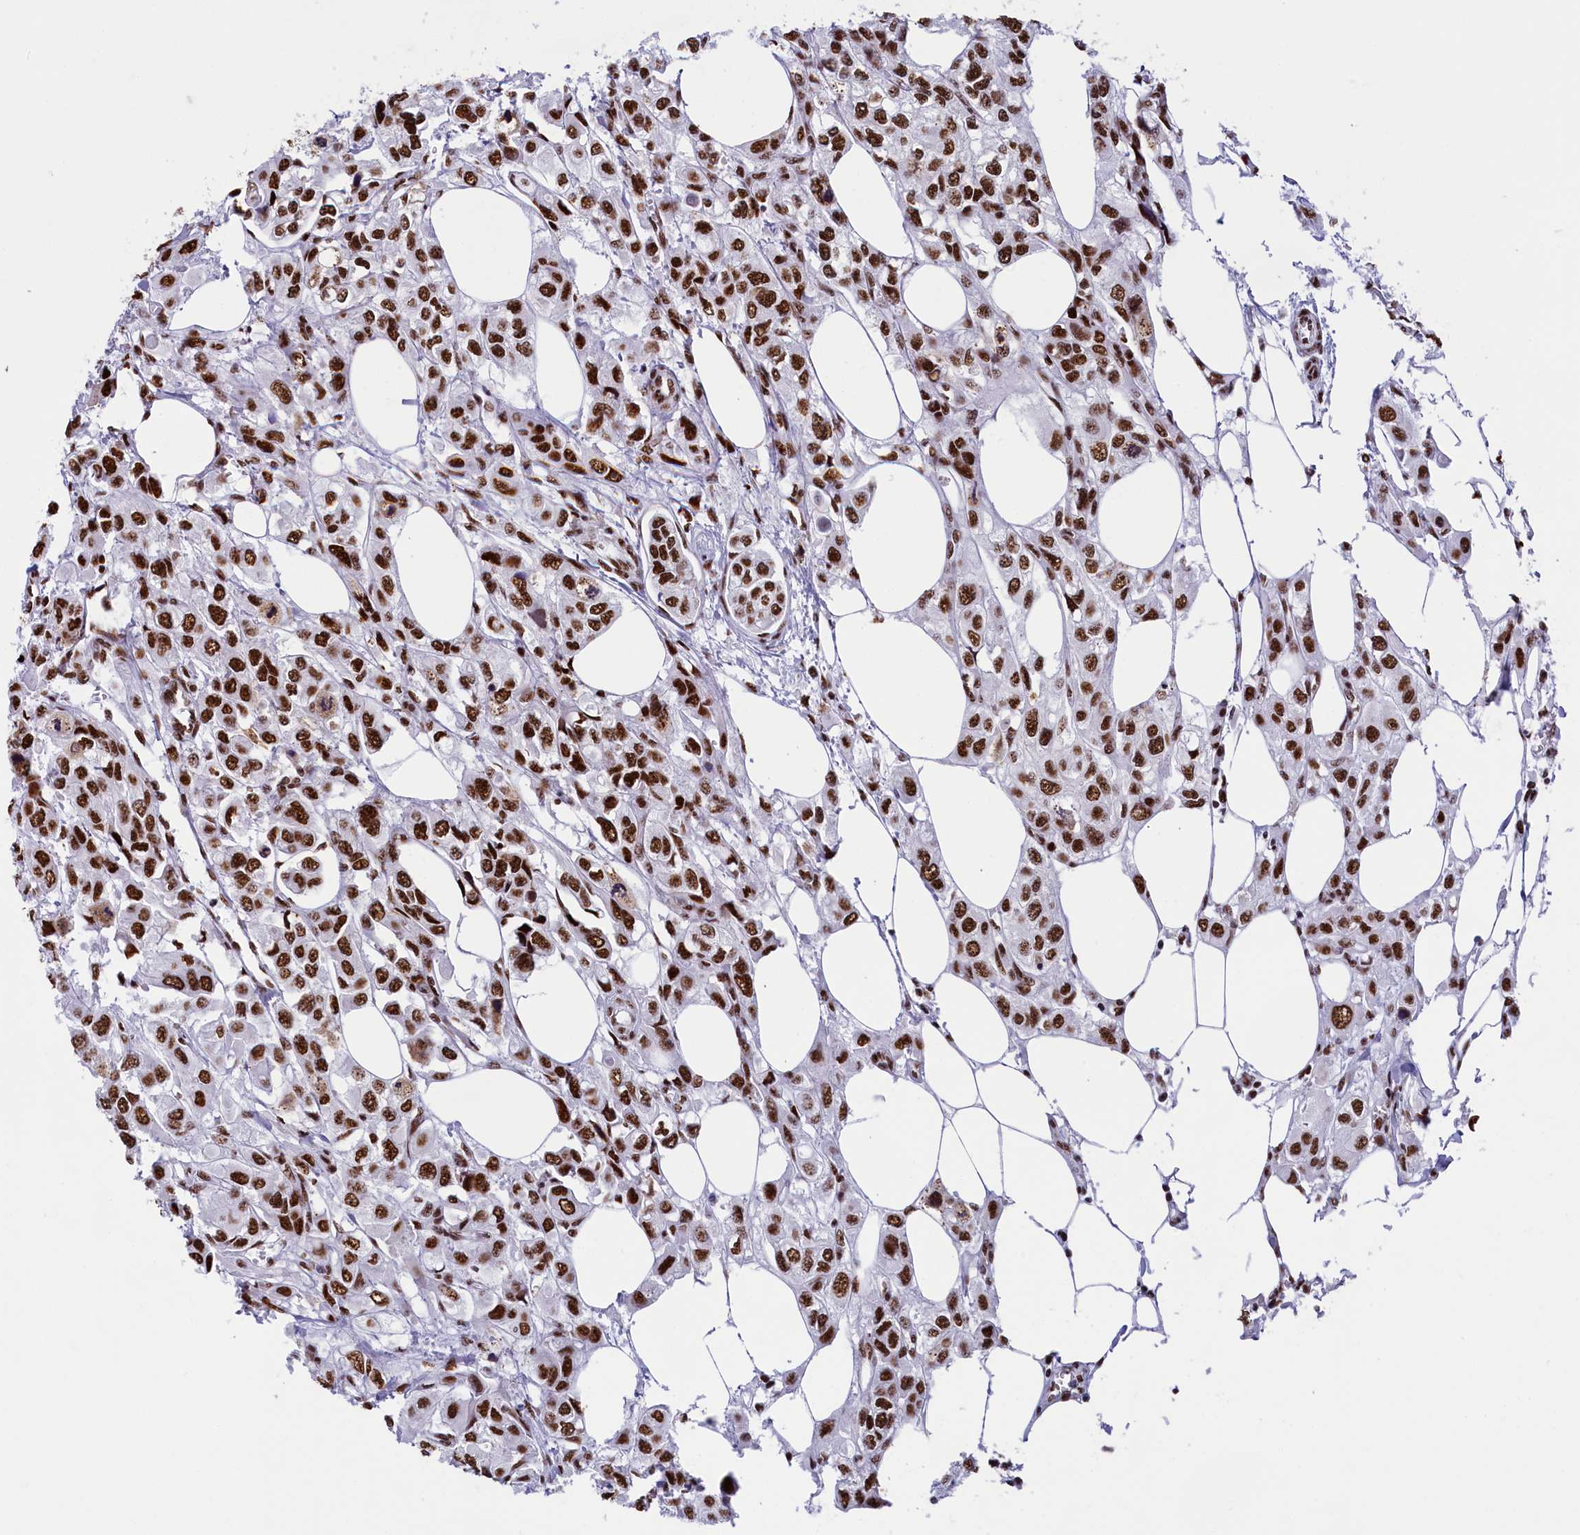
{"staining": {"intensity": "strong", "quantity": ">75%", "location": "nuclear"}, "tissue": "urothelial cancer", "cell_type": "Tumor cells", "image_type": "cancer", "snomed": [{"axis": "morphology", "description": "Urothelial carcinoma, High grade"}, {"axis": "topography", "description": "Urinary bladder"}], "caption": "Immunohistochemical staining of human urothelial cancer shows strong nuclear protein positivity in approximately >75% of tumor cells.", "gene": "SNRNP70", "patient": {"sex": "male", "age": 67}}